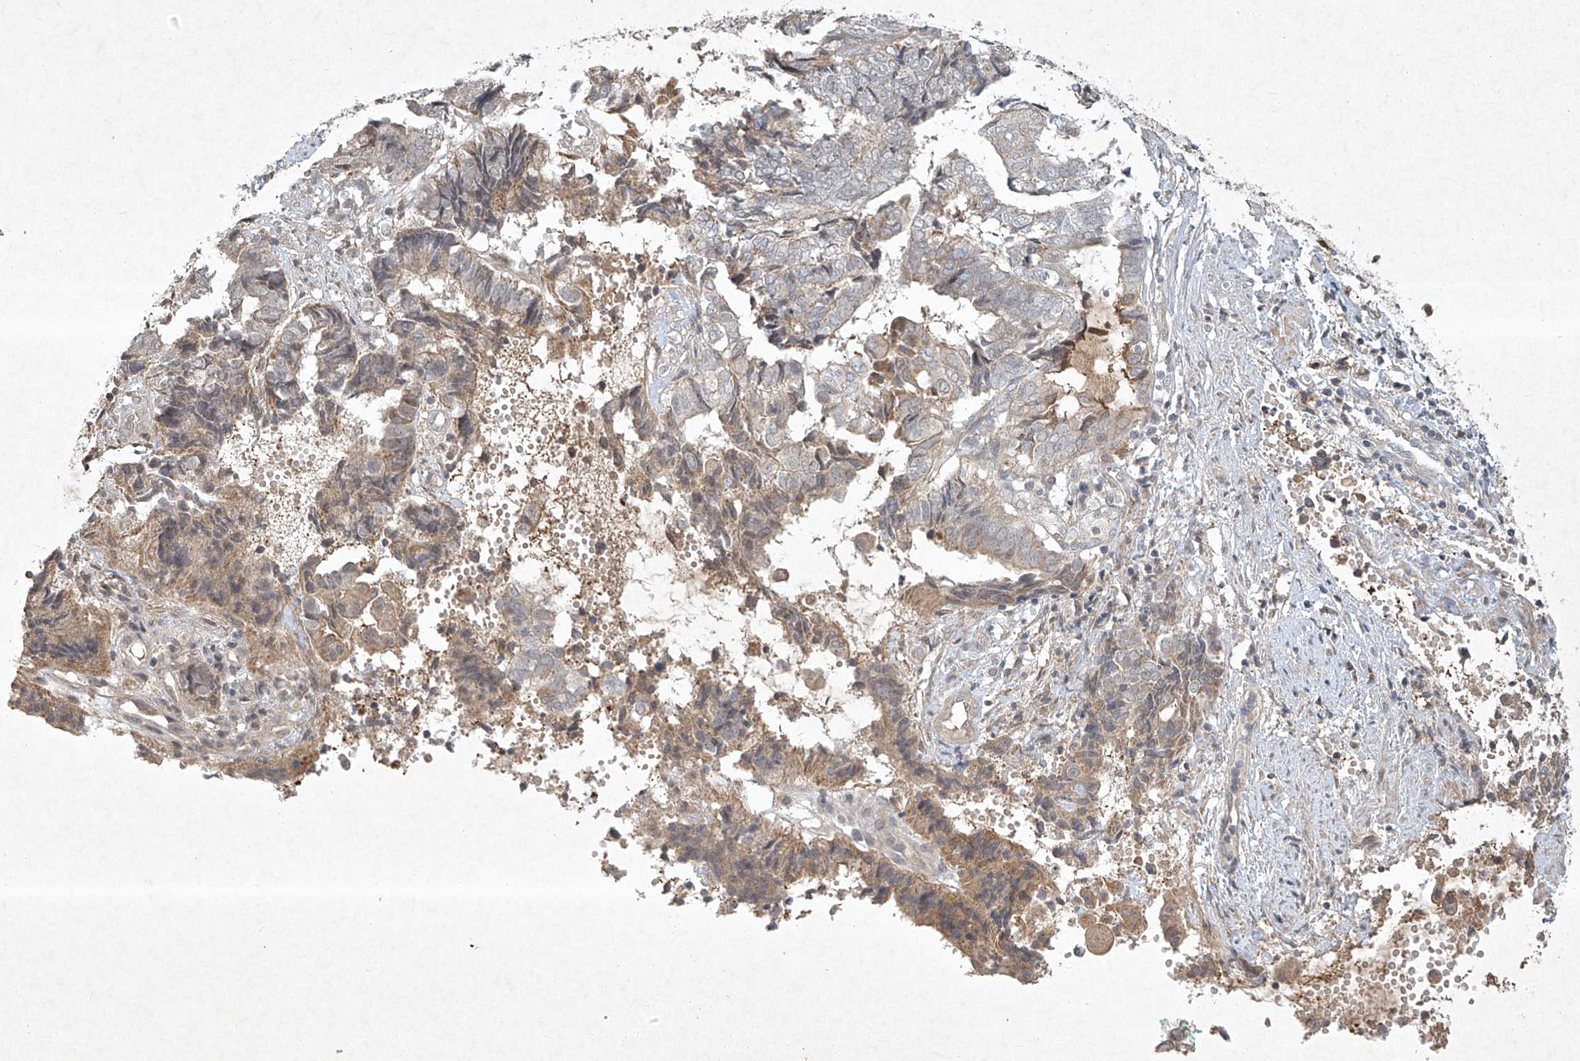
{"staining": {"intensity": "weak", "quantity": "25%-75%", "location": "cytoplasmic/membranous"}, "tissue": "endometrial cancer", "cell_type": "Tumor cells", "image_type": "cancer", "snomed": [{"axis": "morphology", "description": "Adenocarcinoma, NOS"}, {"axis": "topography", "description": "Uterus"}, {"axis": "topography", "description": "Endometrium"}], "caption": "Weak cytoplasmic/membranous positivity for a protein is seen in approximately 25%-75% of tumor cells of adenocarcinoma (endometrial) using immunohistochemistry (IHC).", "gene": "BTRC", "patient": {"sex": "female", "age": 70}}